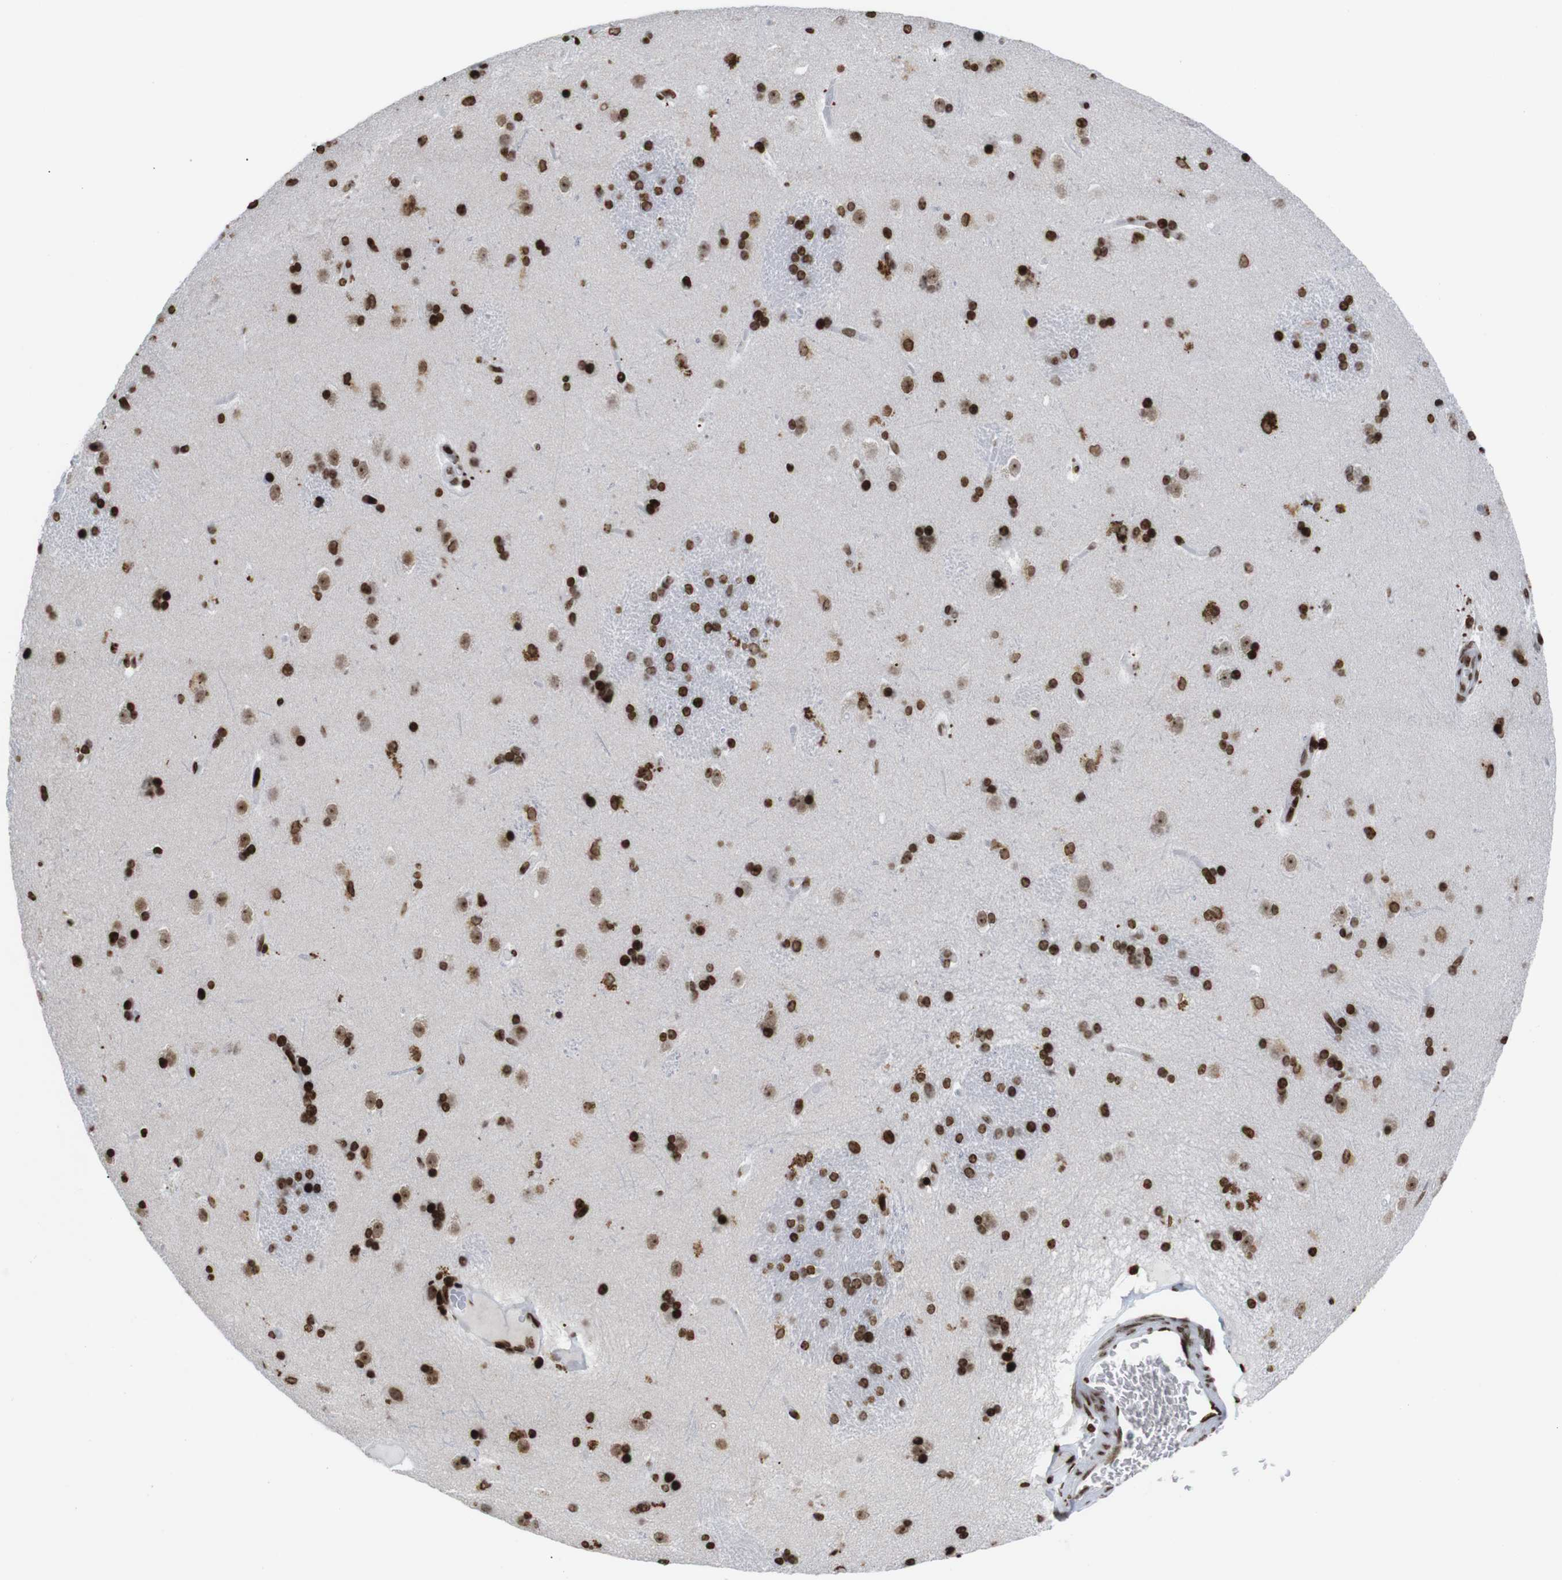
{"staining": {"intensity": "strong", "quantity": ">75%", "location": "nuclear"}, "tissue": "caudate", "cell_type": "Glial cells", "image_type": "normal", "snomed": [{"axis": "morphology", "description": "Normal tissue, NOS"}, {"axis": "topography", "description": "Lateral ventricle wall"}], "caption": "This micrograph displays unremarkable caudate stained with IHC to label a protein in brown. The nuclear of glial cells show strong positivity for the protein. Nuclei are counter-stained blue.", "gene": "H1", "patient": {"sex": "female", "age": 19}}